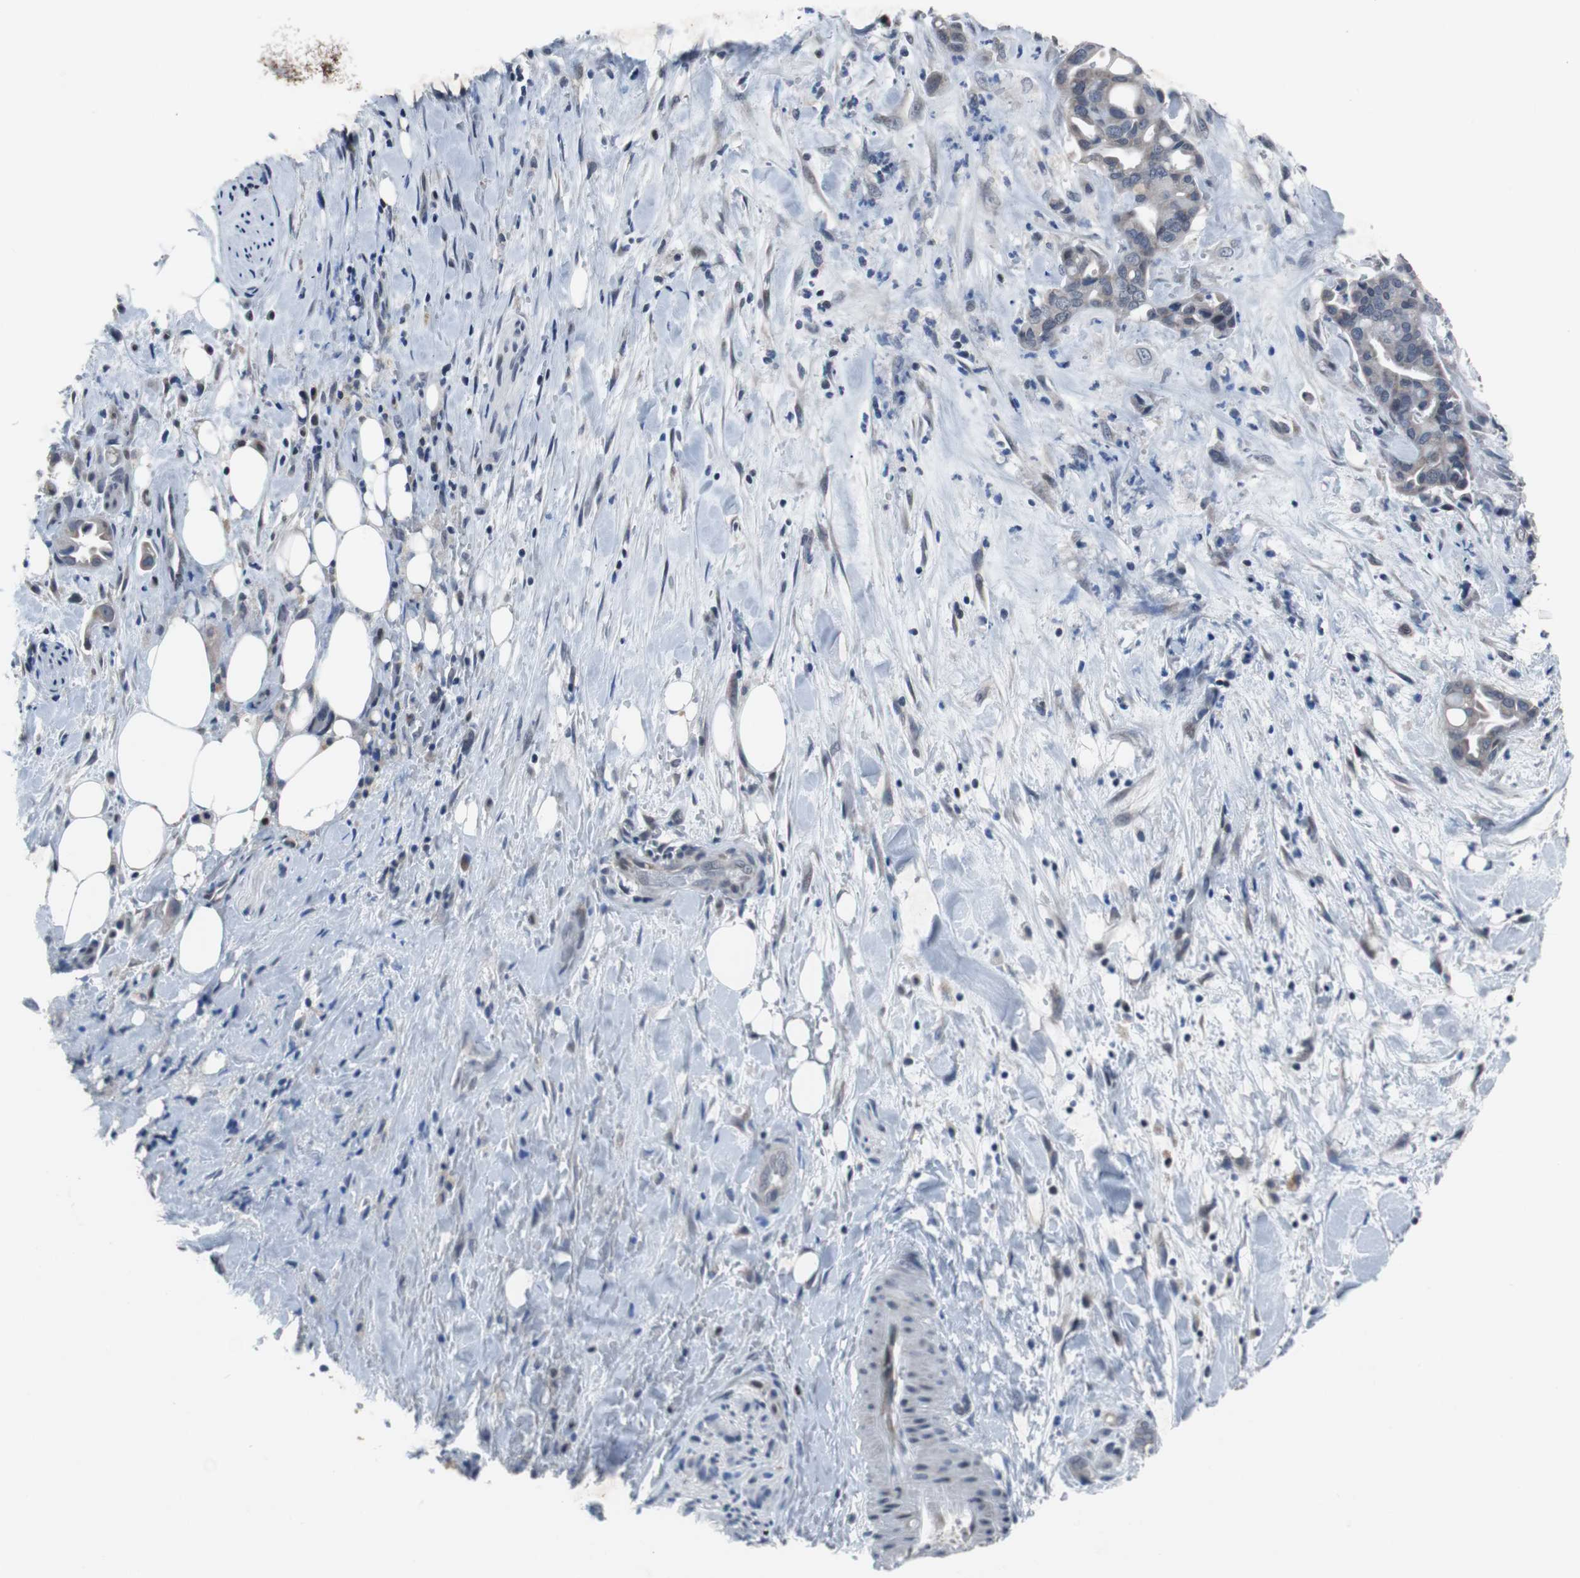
{"staining": {"intensity": "weak", "quantity": "<25%", "location": "cytoplasmic/membranous"}, "tissue": "liver cancer", "cell_type": "Tumor cells", "image_type": "cancer", "snomed": [{"axis": "morphology", "description": "Cholangiocarcinoma"}, {"axis": "topography", "description": "Liver"}], "caption": "This is an immunohistochemistry micrograph of human liver cancer. There is no positivity in tumor cells.", "gene": "TP63", "patient": {"sex": "female", "age": 68}}